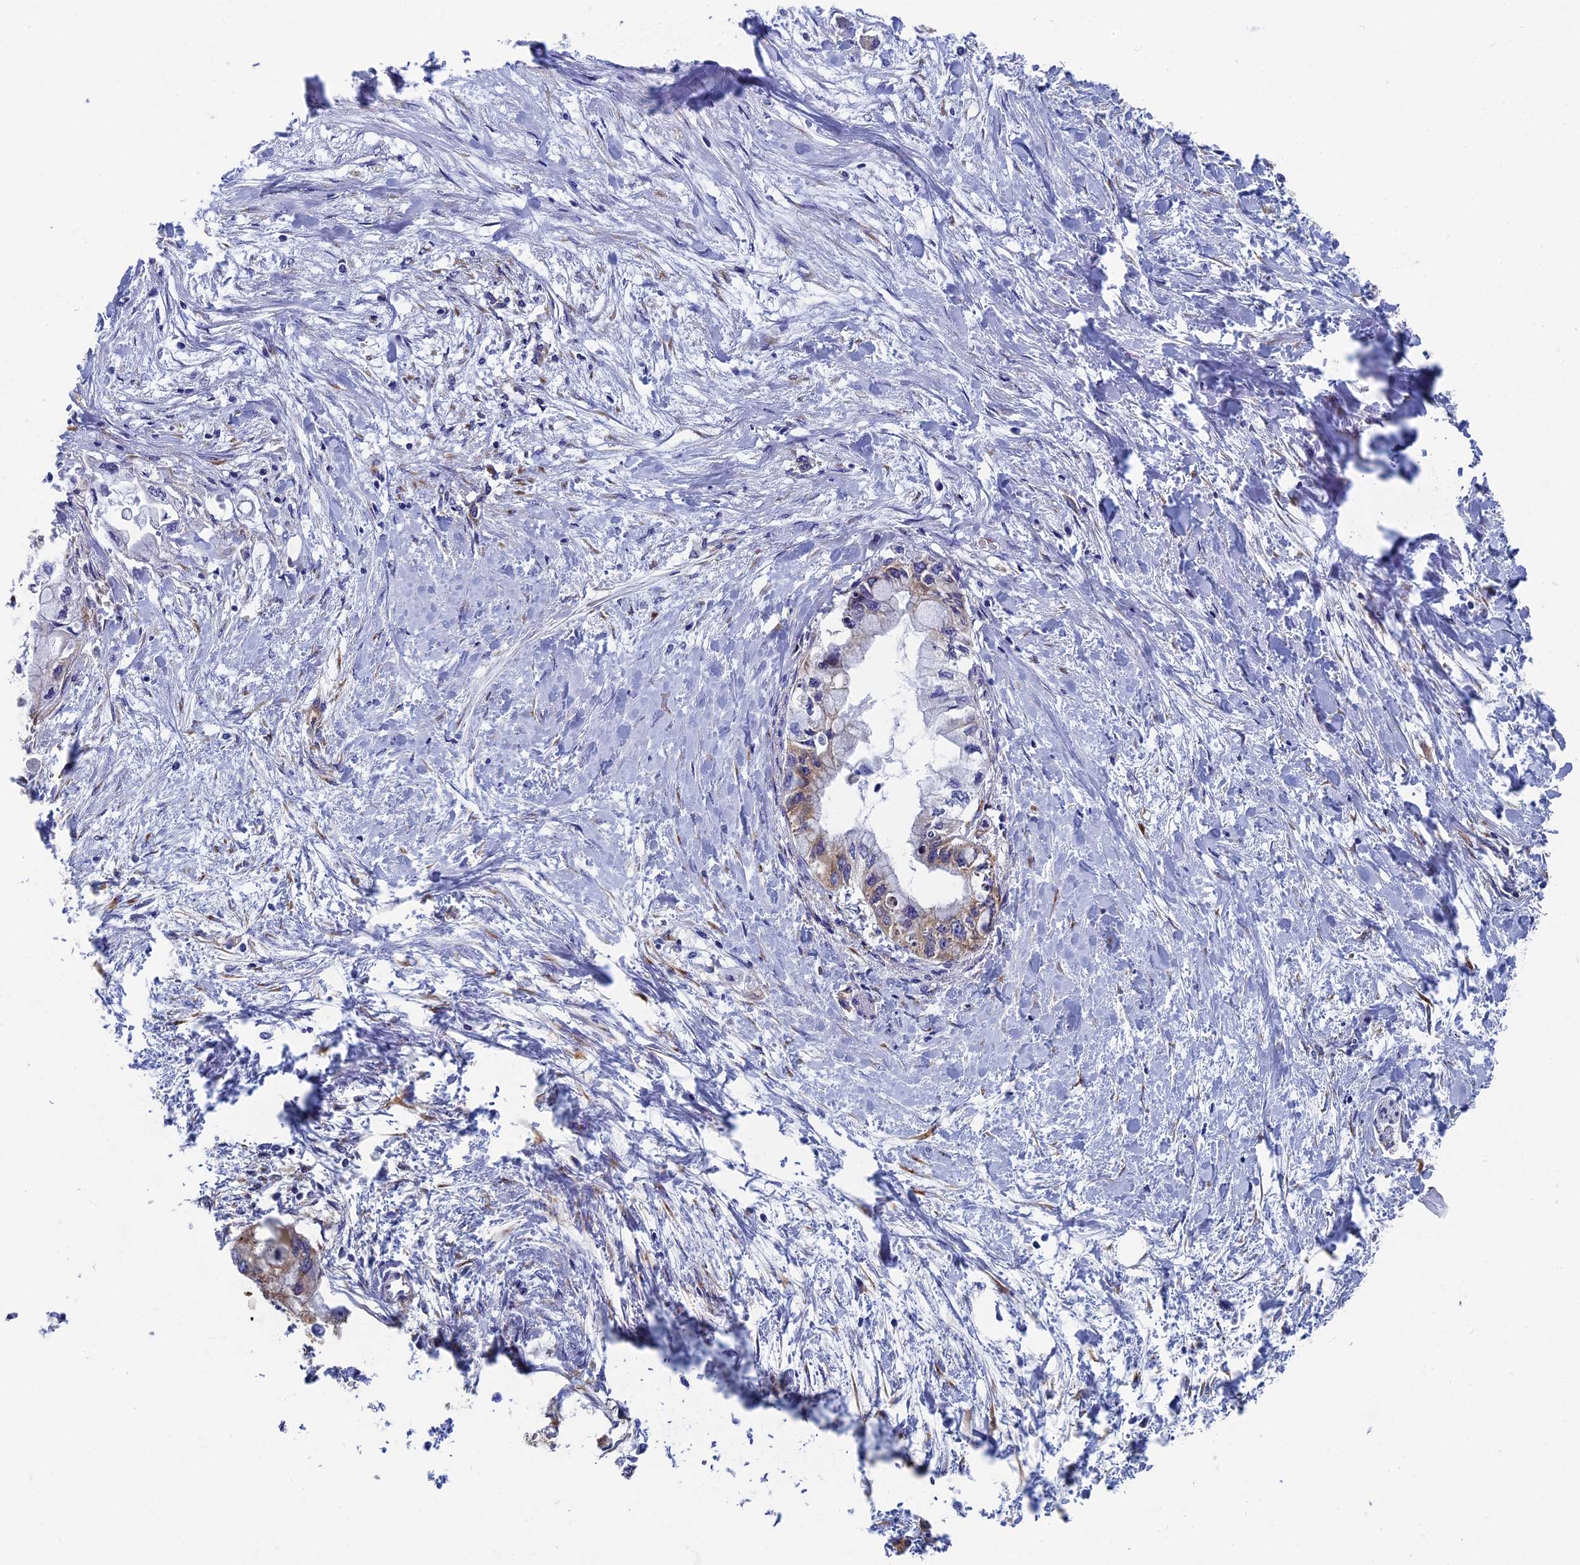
{"staining": {"intensity": "weak", "quantity": "<25%", "location": "cytoplasmic/membranous"}, "tissue": "pancreatic cancer", "cell_type": "Tumor cells", "image_type": "cancer", "snomed": [{"axis": "morphology", "description": "Adenocarcinoma, NOS"}, {"axis": "topography", "description": "Pancreas"}], "caption": "Tumor cells show no significant protein positivity in adenocarcinoma (pancreatic).", "gene": "YBX1", "patient": {"sex": "male", "age": 48}}